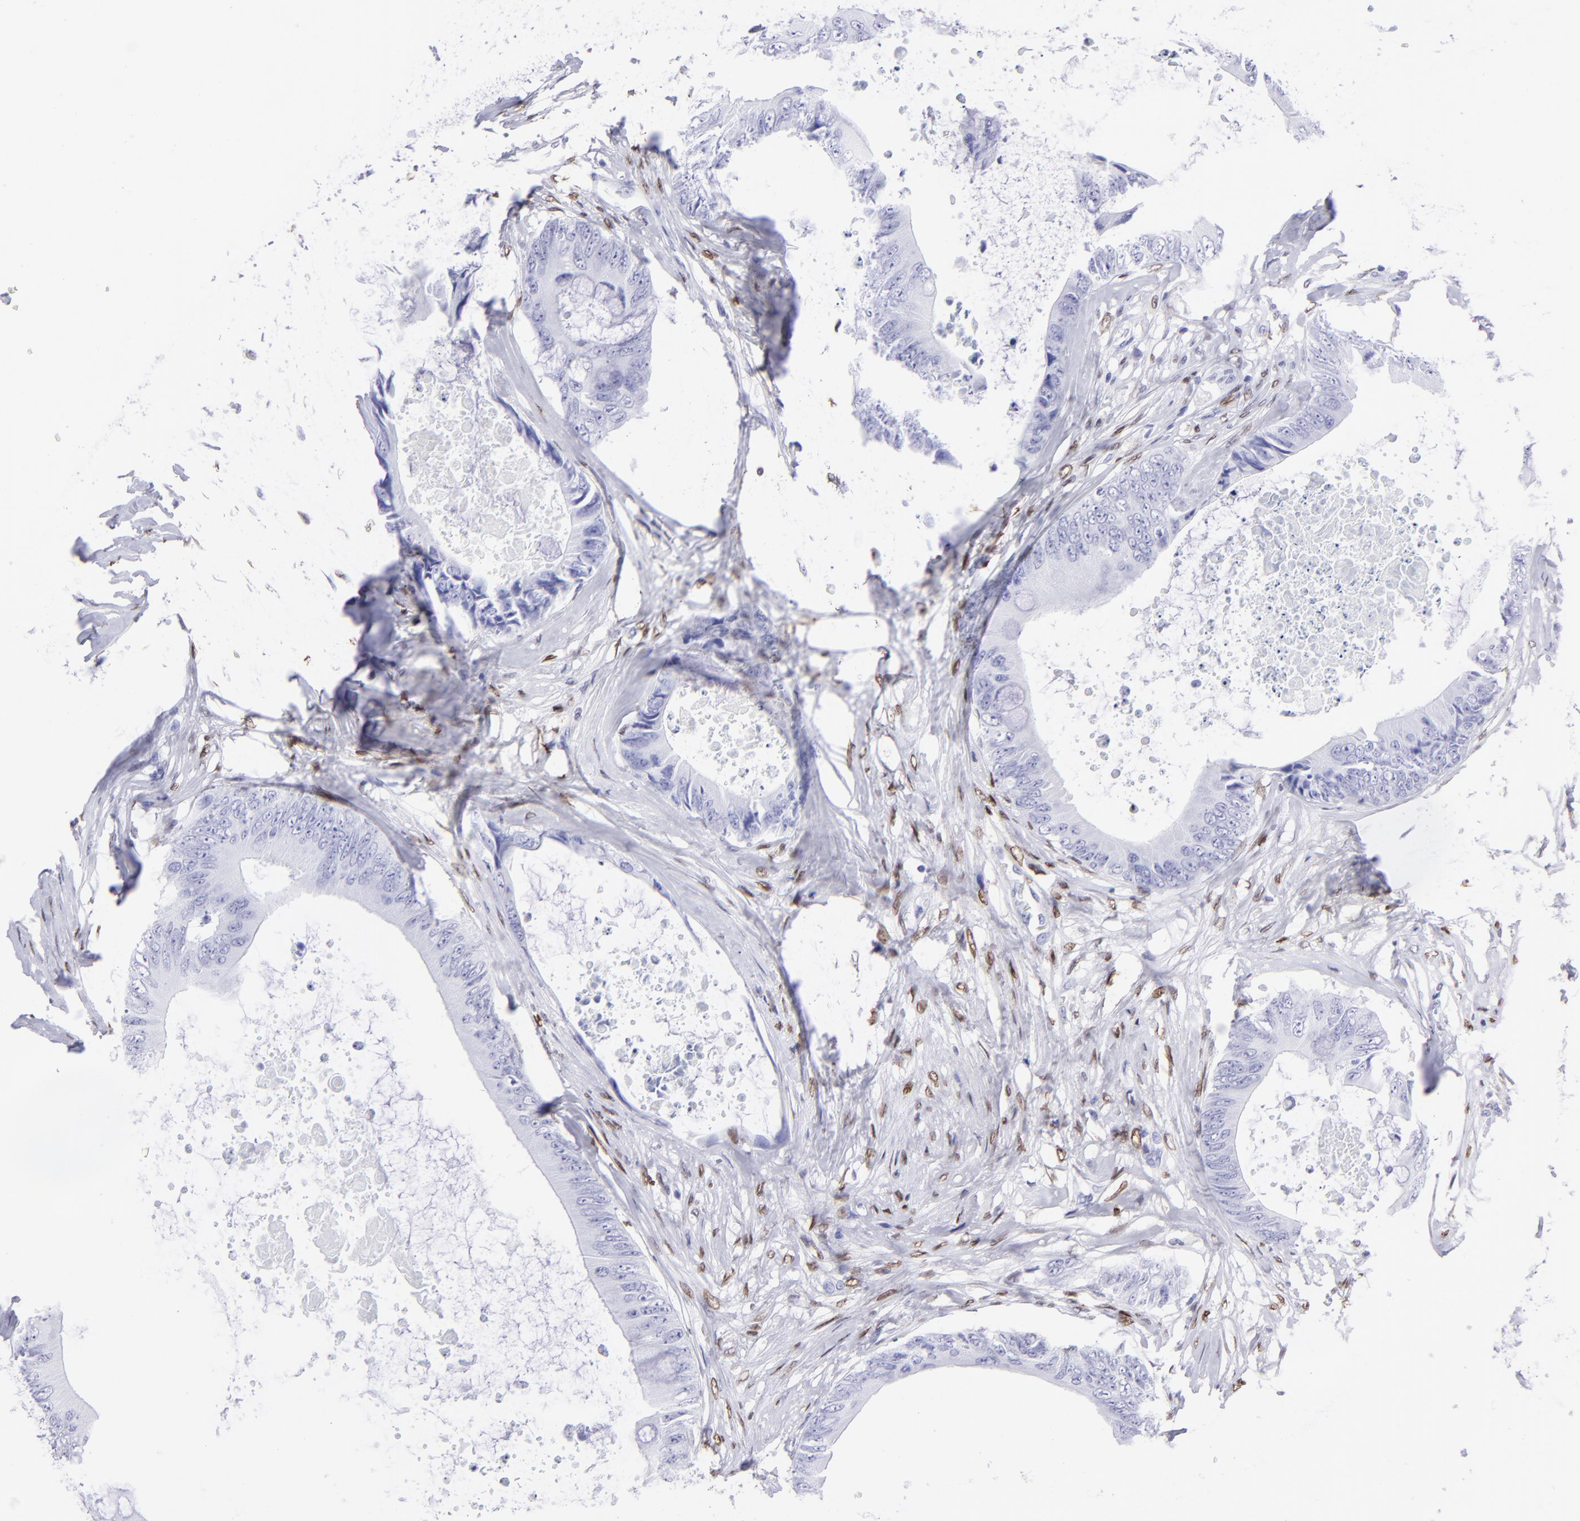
{"staining": {"intensity": "negative", "quantity": "none", "location": "none"}, "tissue": "colorectal cancer", "cell_type": "Tumor cells", "image_type": "cancer", "snomed": [{"axis": "morphology", "description": "Normal tissue, NOS"}, {"axis": "morphology", "description": "Adenocarcinoma, NOS"}, {"axis": "topography", "description": "Rectum"}, {"axis": "topography", "description": "Peripheral nerve tissue"}], "caption": "Tumor cells show no significant protein positivity in adenocarcinoma (colorectal). Nuclei are stained in blue.", "gene": "MITF", "patient": {"sex": "female", "age": 77}}